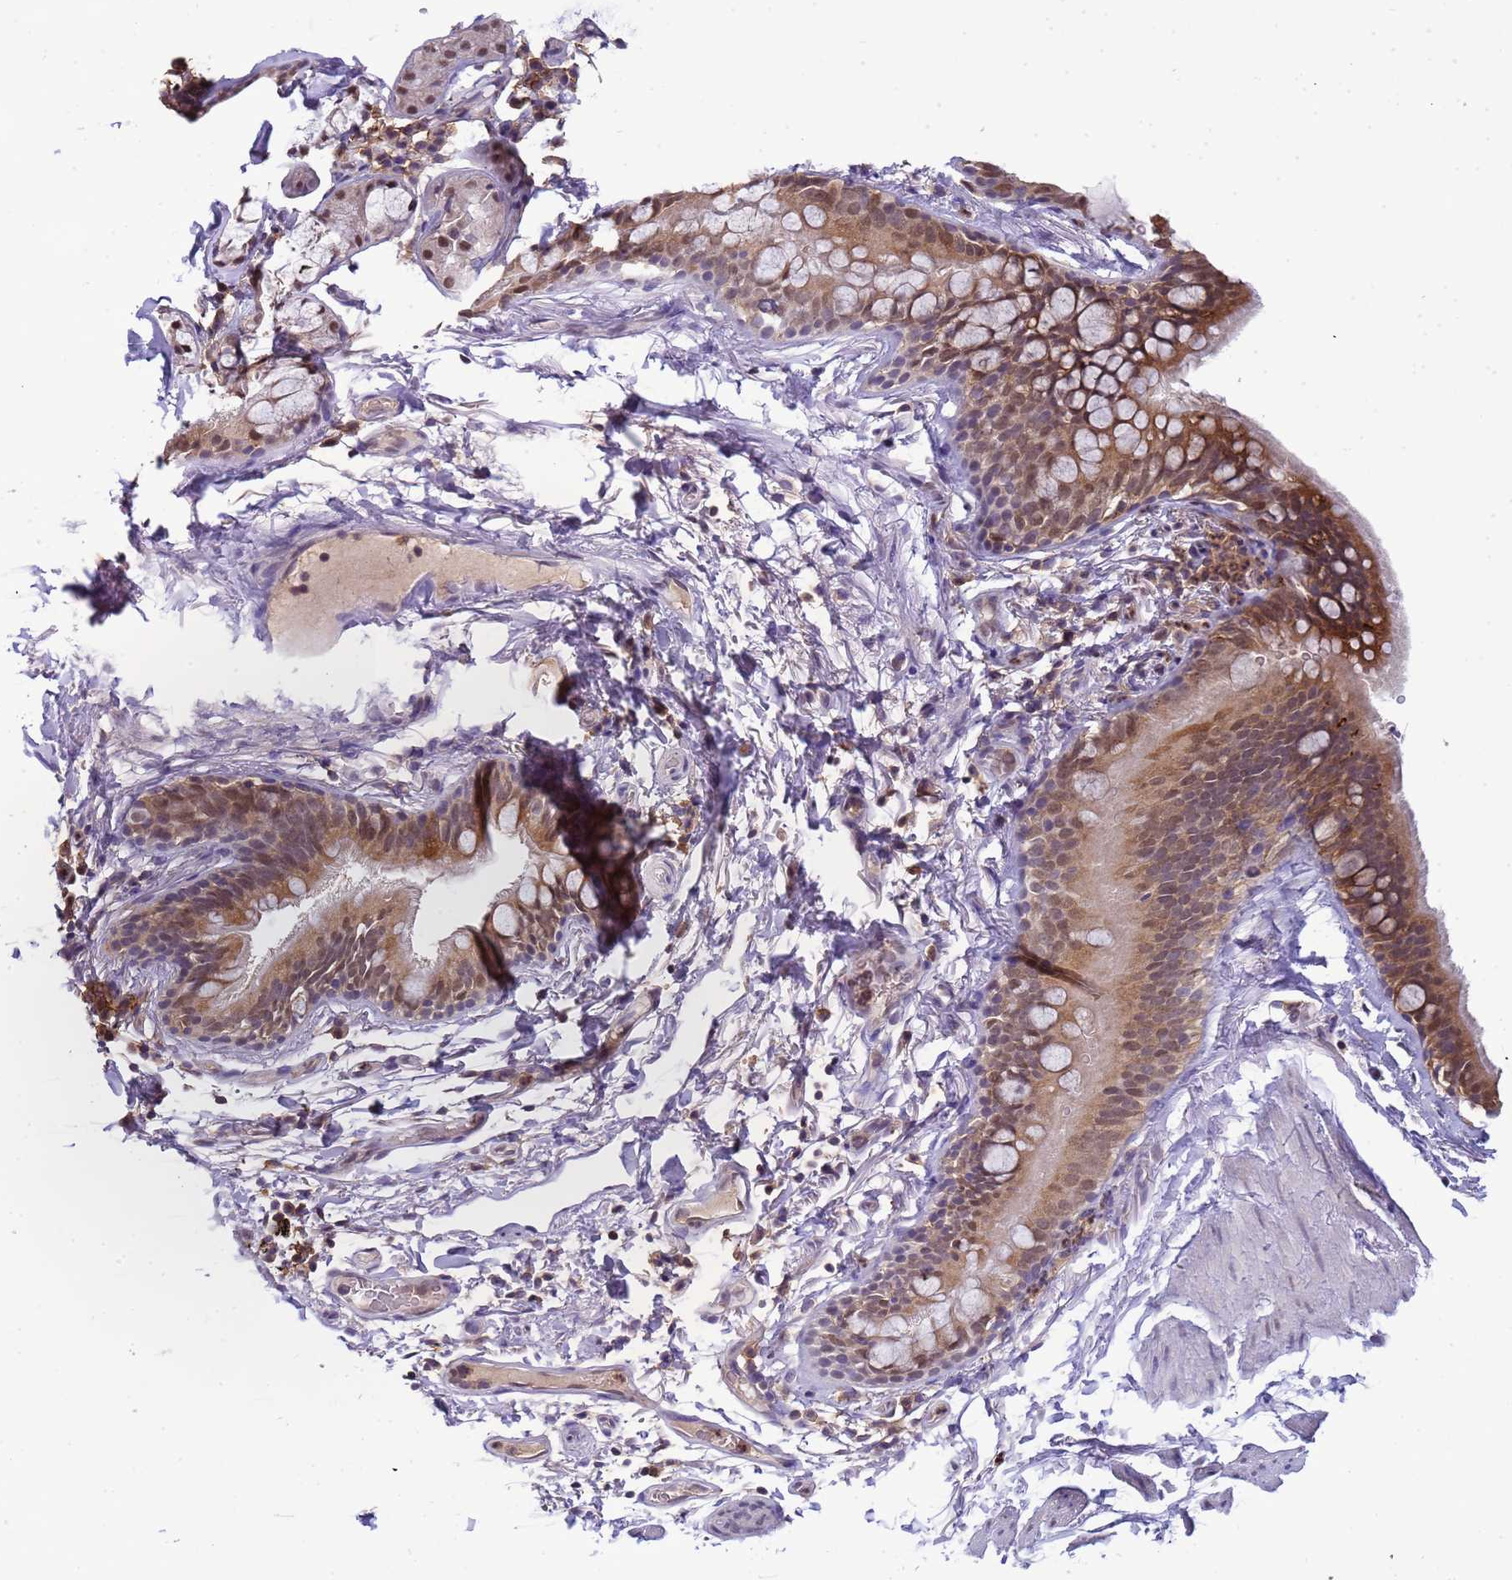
{"staining": {"intensity": "moderate", "quantity": ">75%", "location": "cytoplasmic/membranous"}, "tissue": "bronchus", "cell_type": "Respiratory epithelial cells", "image_type": "normal", "snomed": [{"axis": "morphology", "description": "Normal tissue, NOS"}, {"axis": "topography", "description": "Cartilage tissue"}], "caption": "Protein expression by IHC exhibits moderate cytoplasmic/membranous staining in about >75% of respiratory epithelial cells in unremarkable bronchus.", "gene": "CD53", "patient": {"sex": "male", "age": 63}}